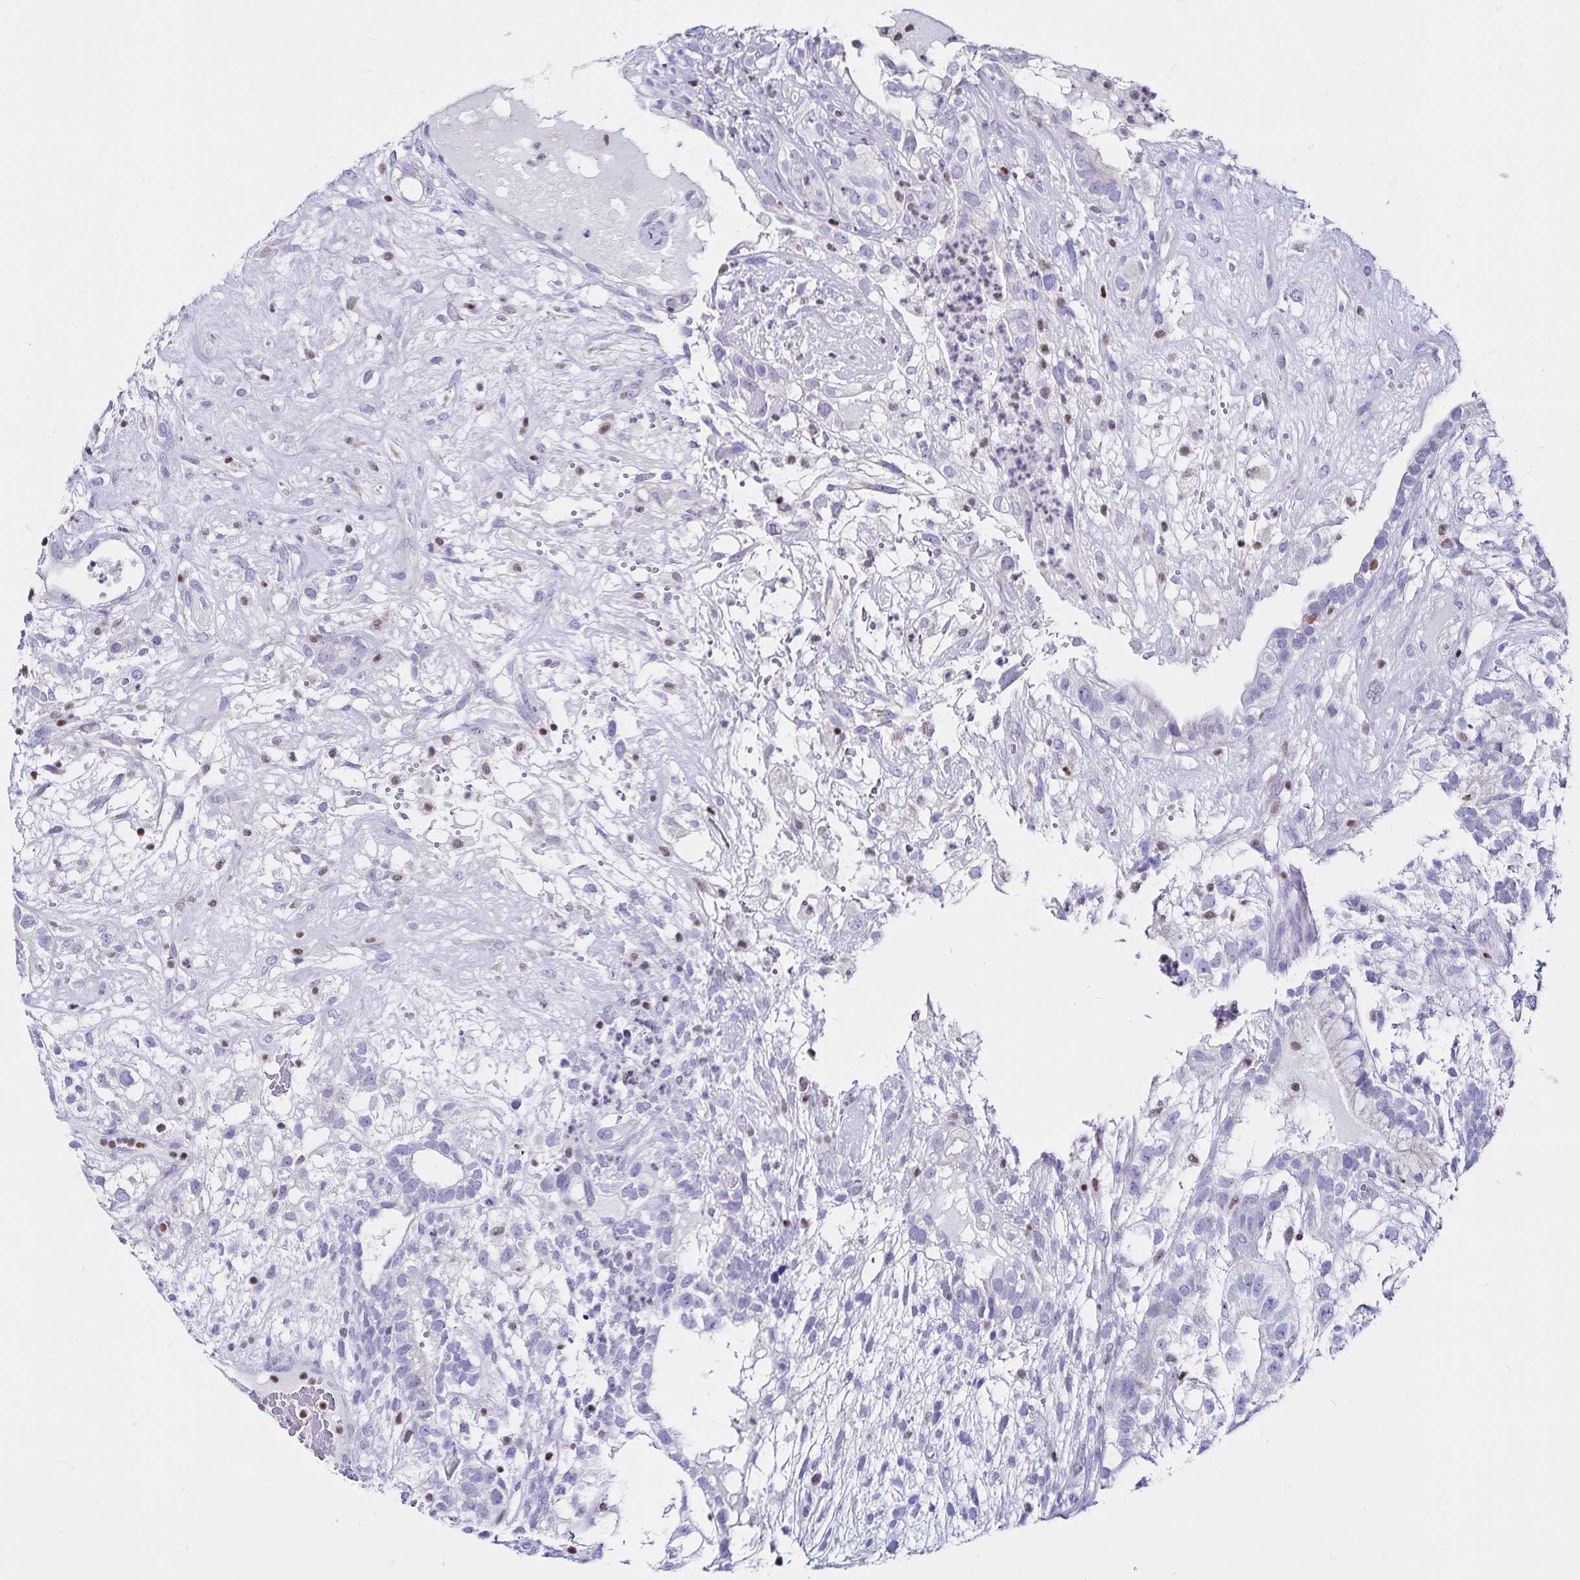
{"staining": {"intensity": "negative", "quantity": "none", "location": "none"}, "tissue": "testis cancer", "cell_type": "Tumor cells", "image_type": "cancer", "snomed": [{"axis": "morphology", "description": "Seminoma, NOS"}, {"axis": "morphology", "description": "Carcinoma, Embryonal, NOS"}, {"axis": "topography", "description": "Testis"}], "caption": "The micrograph demonstrates no significant positivity in tumor cells of testis embryonal carcinoma. (Stains: DAB immunohistochemistry (IHC) with hematoxylin counter stain, Microscopy: brightfield microscopy at high magnification).", "gene": "IKZF1", "patient": {"sex": "male", "age": 41}}